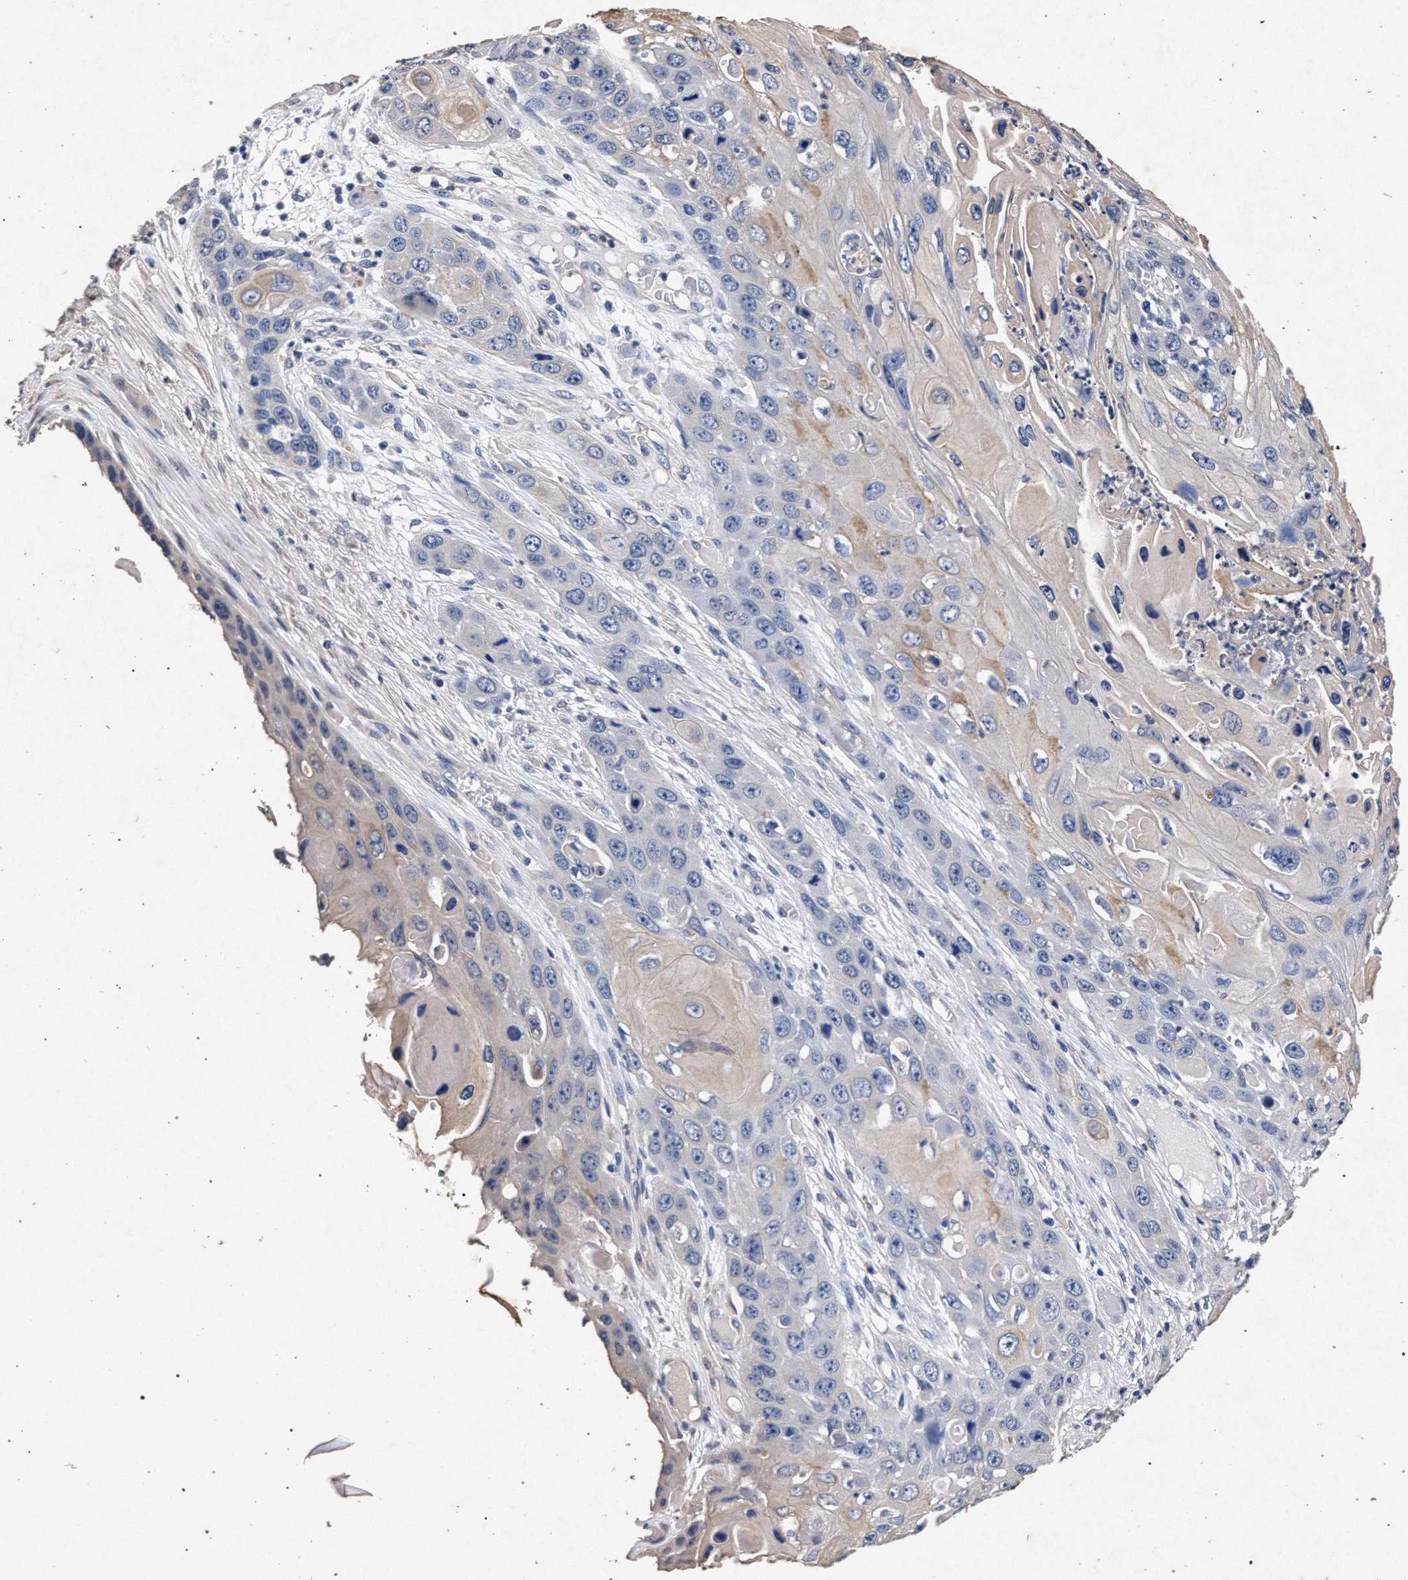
{"staining": {"intensity": "weak", "quantity": "<25%", "location": "cytoplasmic/membranous"}, "tissue": "skin cancer", "cell_type": "Tumor cells", "image_type": "cancer", "snomed": [{"axis": "morphology", "description": "Squamous cell carcinoma, NOS"}, {"axis": "topography", "description": "Skin"}], "caption": "Immunohistochemistry (IHC) of human skin cancer (squamous cell carcinoma) displays no expression in tumor cells.", "gene": "ATP1A2", "patient": {"sex": "male", "age": 55}}